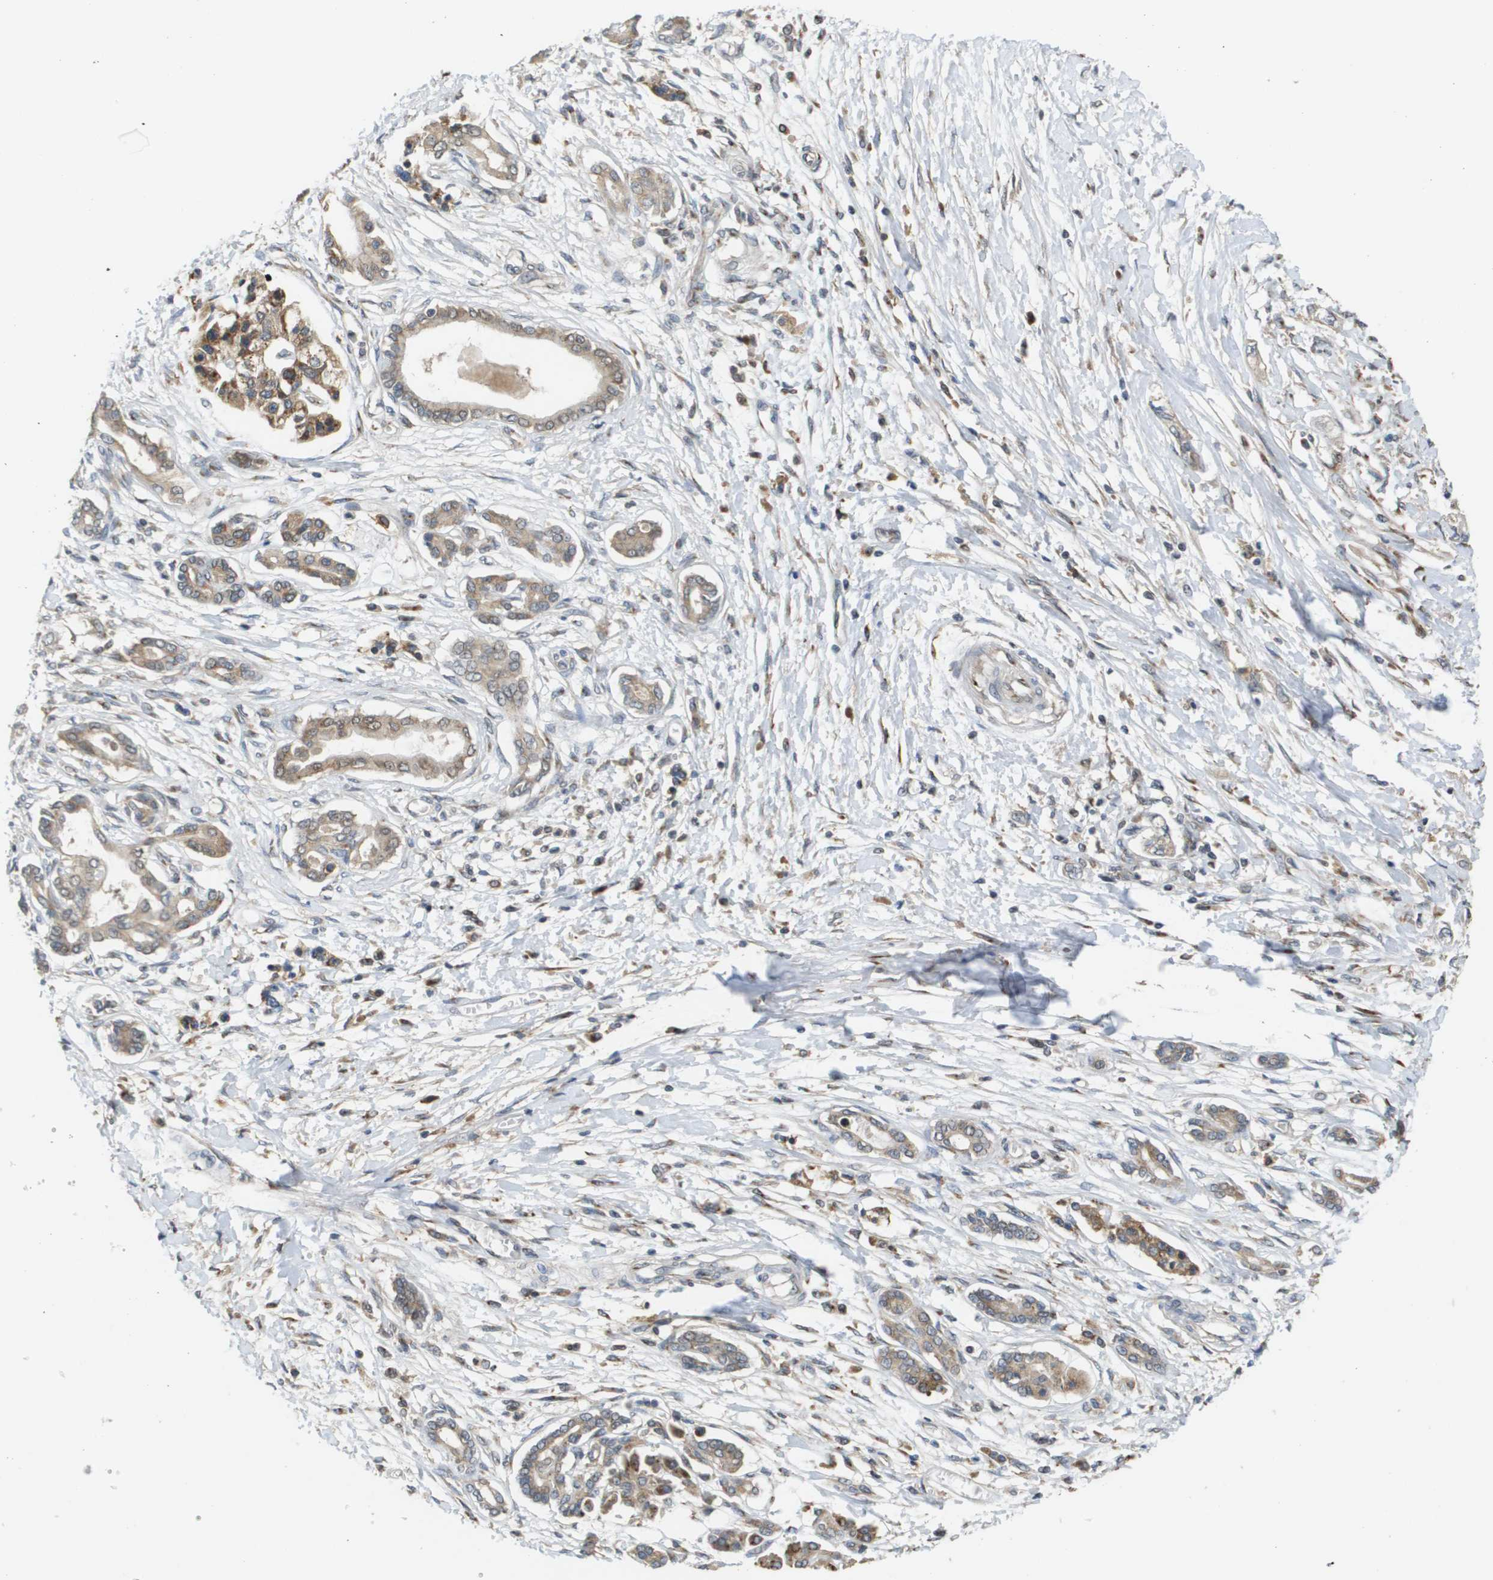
{"staining": {"intensity": "moderate", "quantity": ">75%", "location": "cytoplasmic/membranous"}, "tissue": "pancreatic cancer", "cell_type": "Tumor cells", "image_type": "cancer", "snomed": [{"axis": "morphology", "description": "Adenocarcinoma, NOS"}, {"axis": "topography", "description": "Pancreas"}], "caption": "Moderate cytoplasmic/membranous expression is appreciated in about >75% of tumor cells in adenocarcinoma (pancreatic).", "gene": "PCK1", "patient": {"sex": "male", "age": 56}}